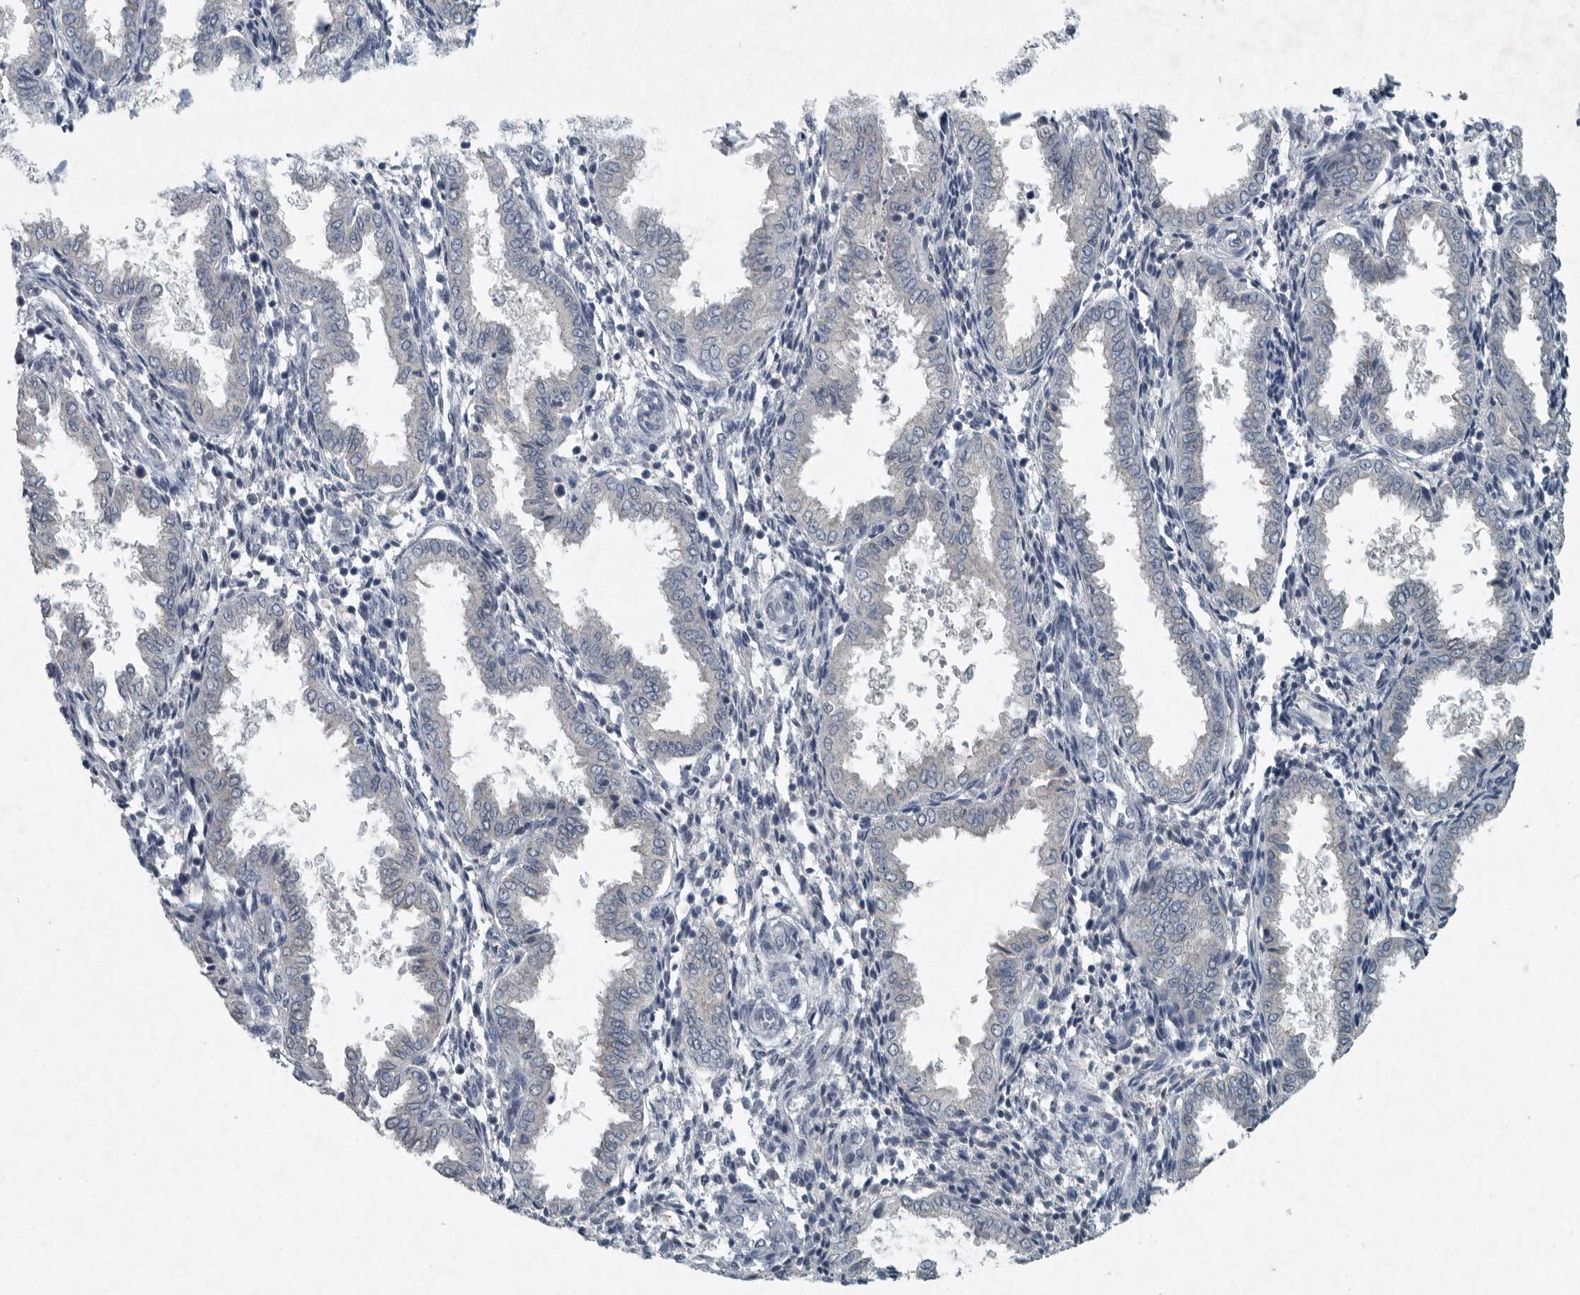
{"staining": {"intensity": "negative", "quantity": "none", "location": "none"}, "tissue": "endometrium", "cell_type": "Cells in endometrial stroma", "image_type": "normal", "snomed": [{"axis": "morphology", "description": "Normal tissue, NOS"}, {"axis": "topography", "description": "Endometrium"}], "caption": "The image exhibits no significant expression in cells in endometrial stroma of endometrium.", "gene": "IL20", "patient": {"sex": "female", "age": 33}}